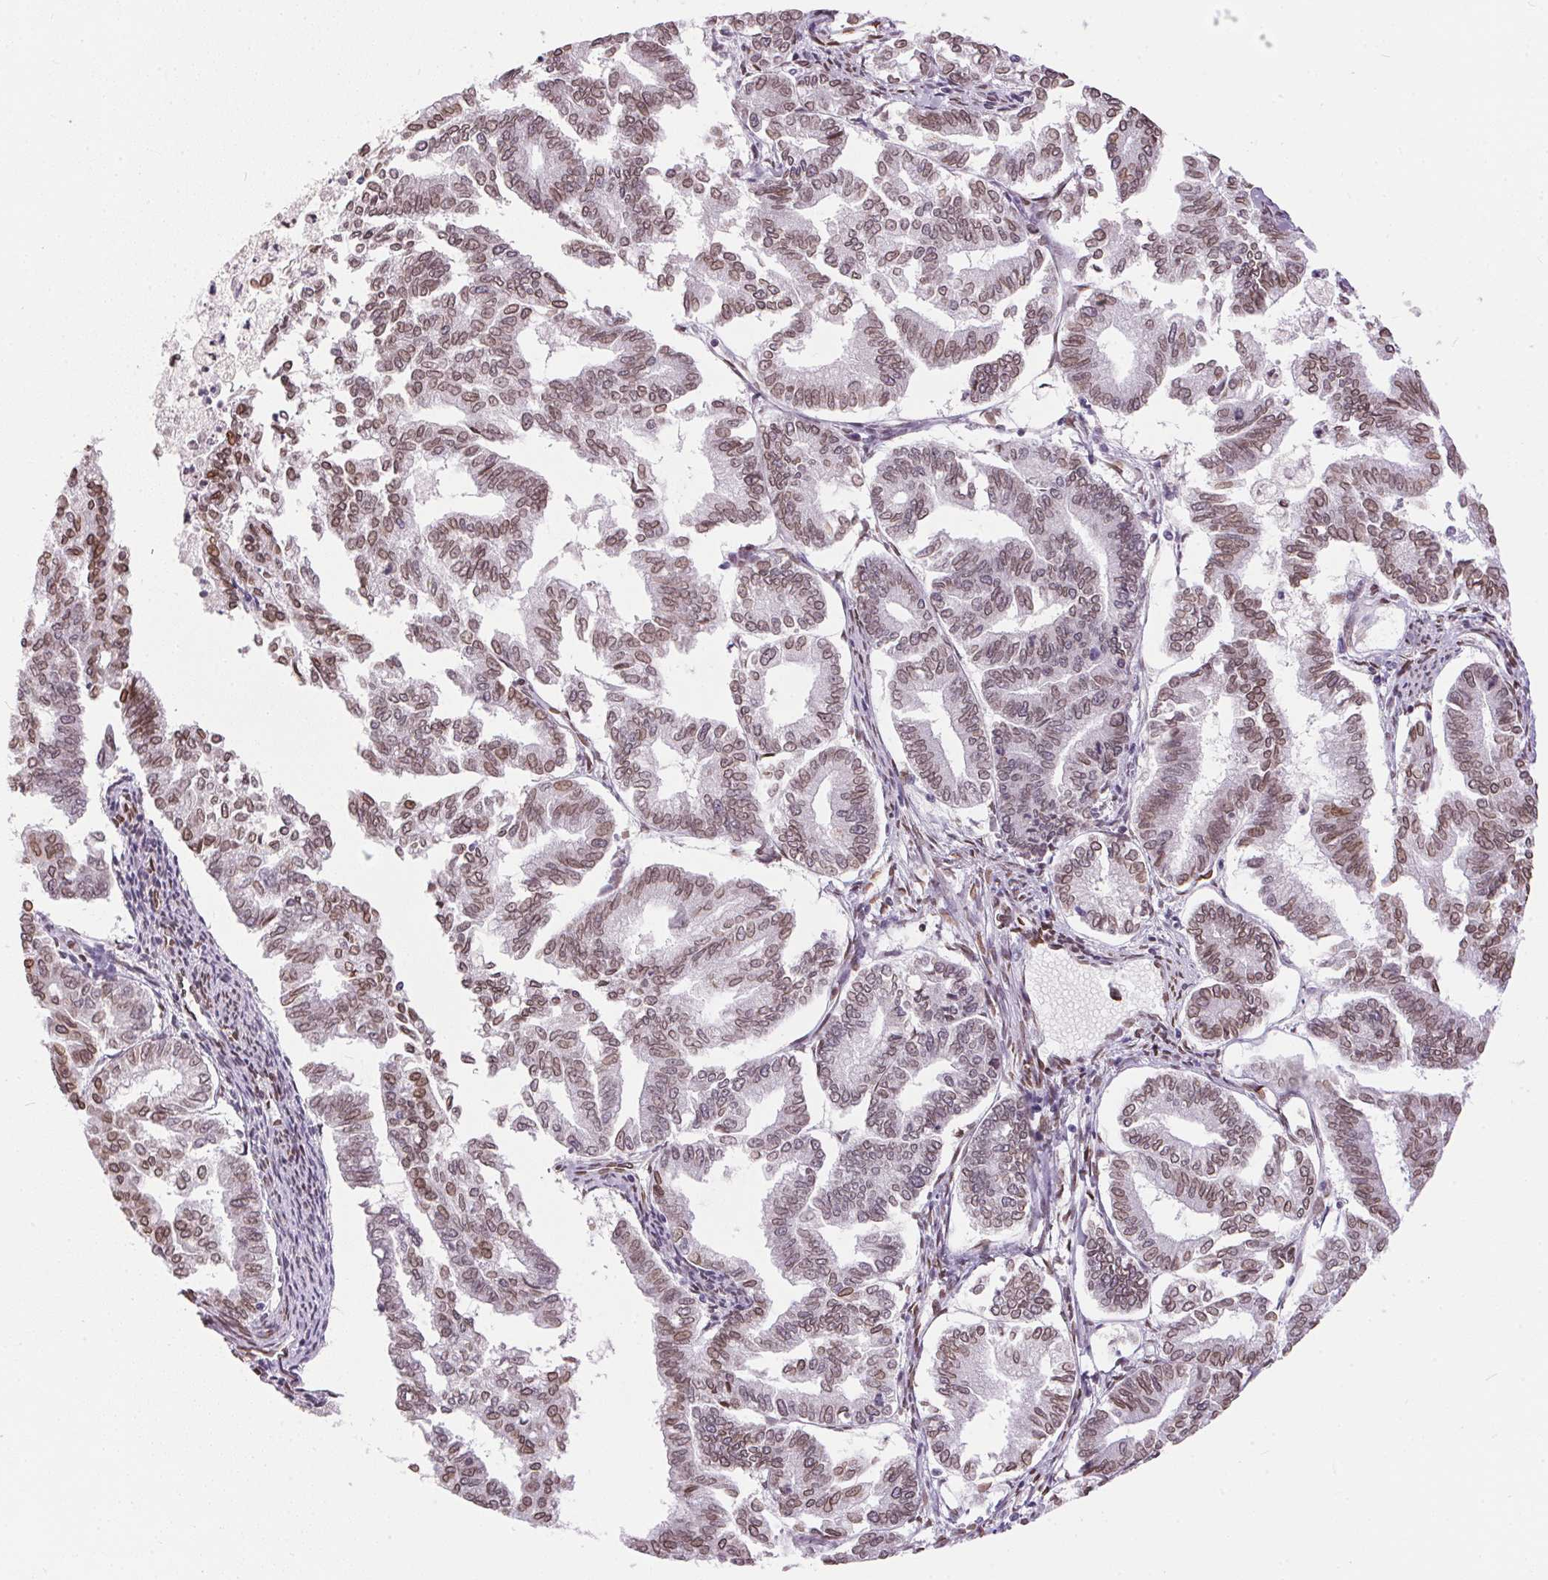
{"staining": {"intensity": "moderate", "quantity": ">75%", "location": "cytoplasmic/membranous,nuclear"}, "tissue": "endometrial cancer", "cell_type": "Tumor cells", "image_type": "cancer", "snomed": [{"axis": "morphology", "description": "Adenocarcinoma, NOS"}, {"axis": "topography", "description": "Endometrium"}], "caption": "Tumor cells display moderate cytoplasmic/membranous and nuclear positivity in approximately >75% of cells in endometrial cancer (adenocarcinoma).", "gene": "TMEM175", "patient": {"sex": "female", "age": 79}}